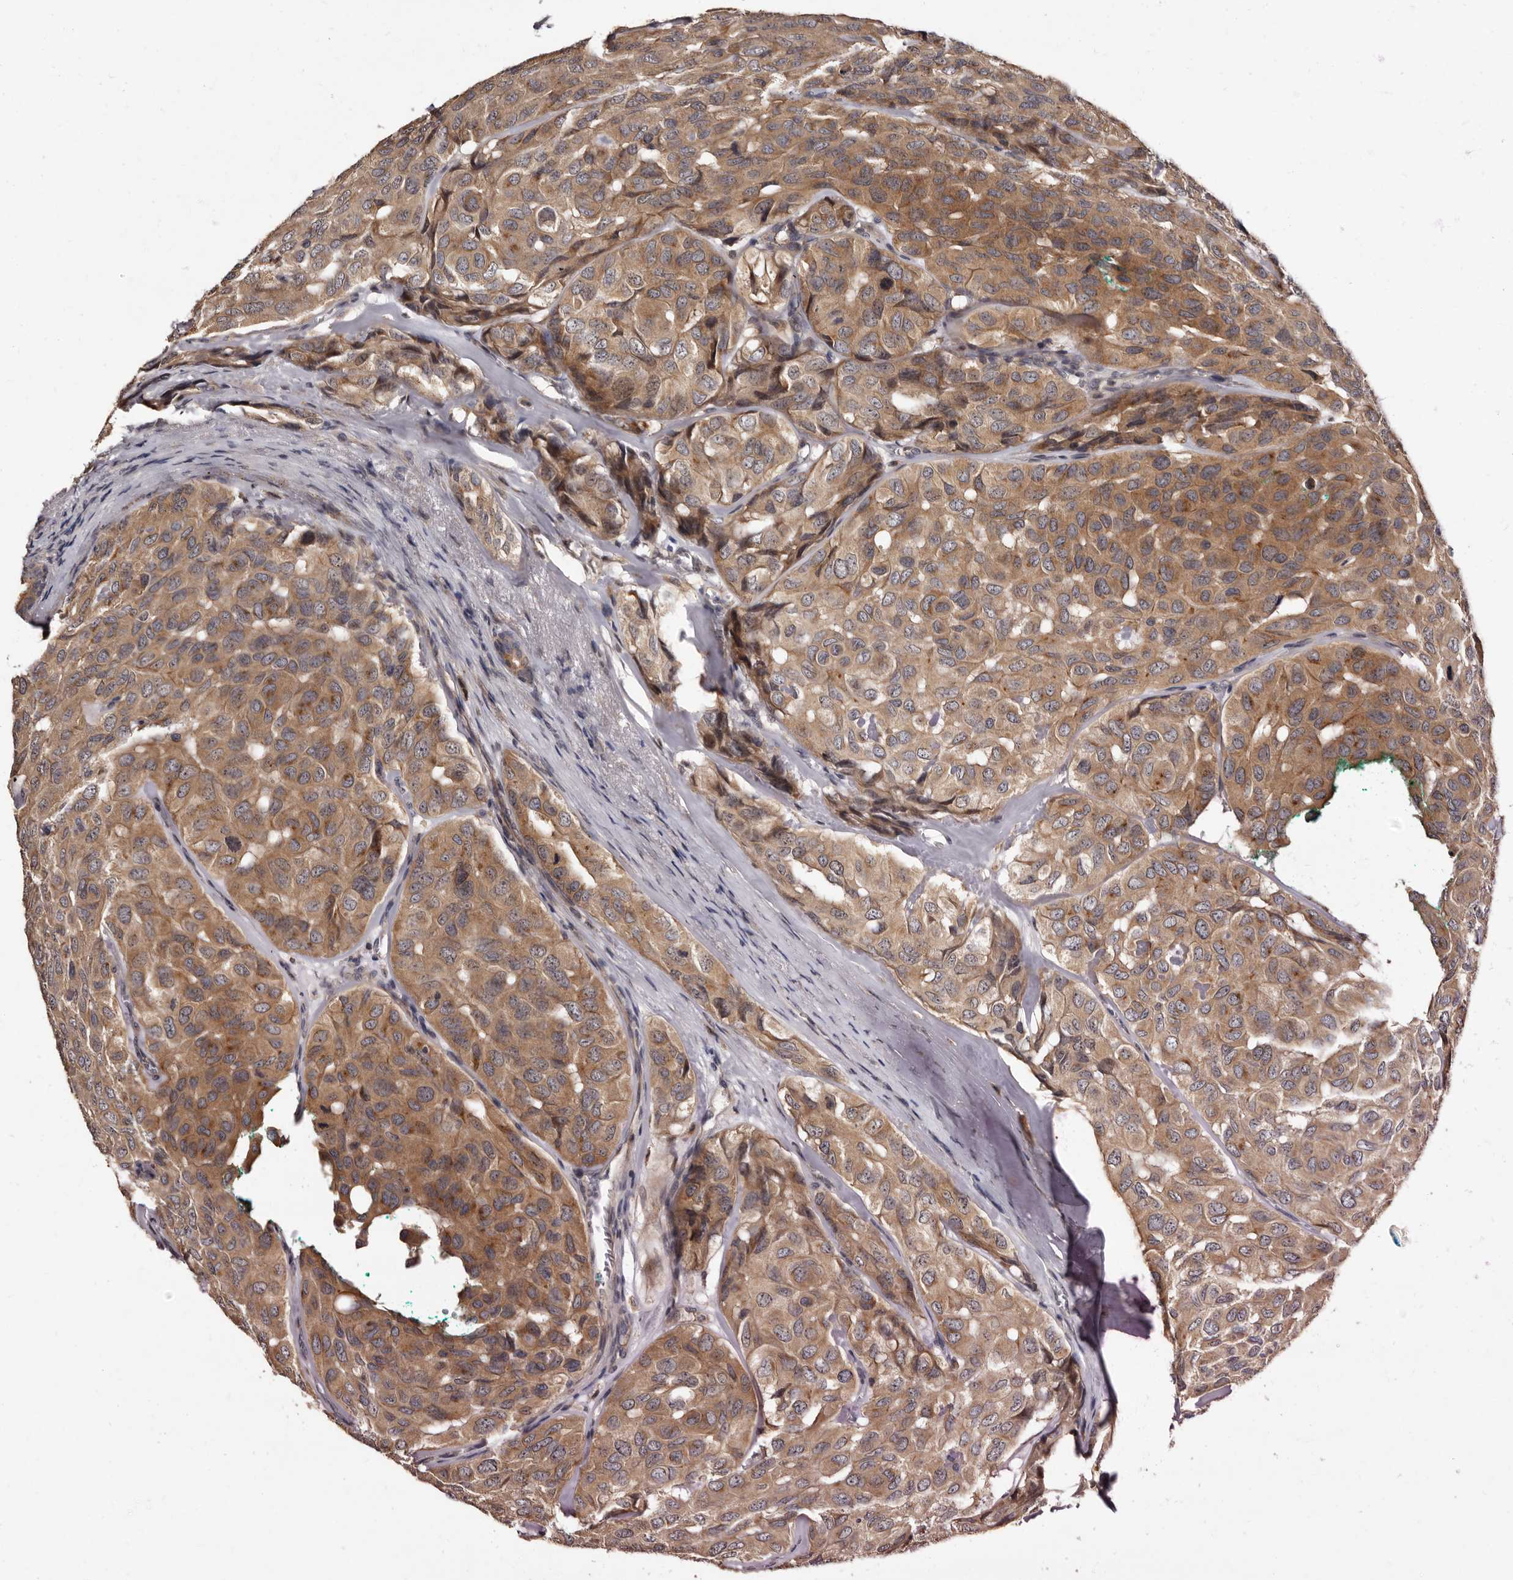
{"staining": {"intensity": "moderate", "quantity": ">75%", "location": "cytoplasmic/membranous"}, "tissue": "head and neck cancer", "cell_type": "Tumor cells", "image_type": "cancer", "snomed": [{"axis": "morphology", "description": "Adenocarcinoma, NOS"}, {"axis": "topography", "description": "Salivary gland, NOS"}, {"axis": "topography", "description": "Head-Neck"}], "caption": "Human adenocarcinoma (head and neck) stained with a brown dye displays moderate cytoplasmic/membranous positive expression in about >75% of tumor cells.", "gene": "FAM91A1", "patient": {"sex": "female", "age": 76}}